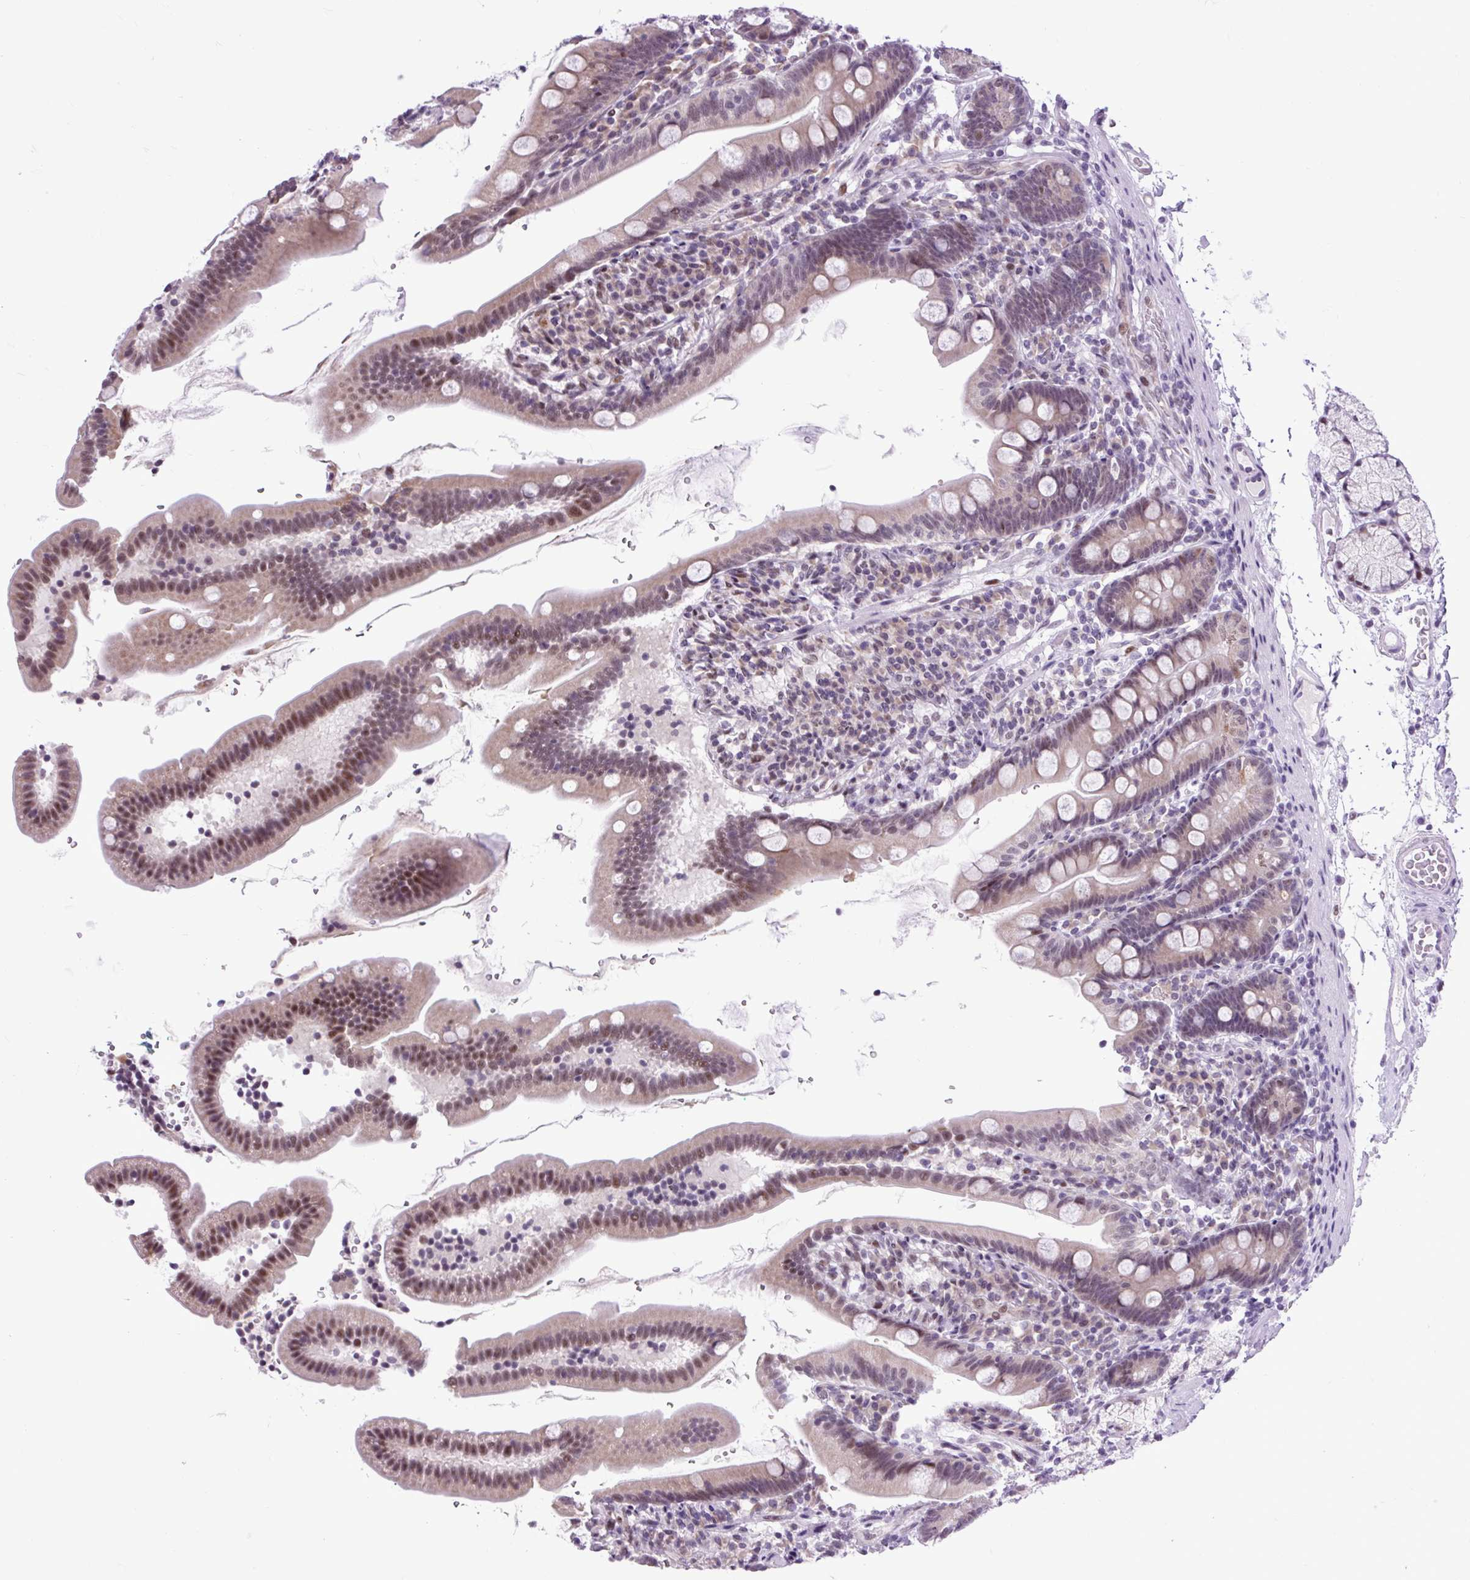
{"staining": {"intensity": "moderate", "quantity": ">75%", "location": "nuclear"}, "tissue": "duodenum", "cell_type": "Glandular cells", "image_type": "normal", "snomed": [{"axis": "morphology", "description": "Normal tissue, NOS"}, {"axis": "topography", "description": "Duodenum"}], "caption": "A brown stain highlights moderate nuclear positivity of a protein in glandular cells of normal human duodenum. (IHC, brightfield microscopy, high magnification).", "gene": "CLK2", "patient": {"sex": "female", "age": 67}}